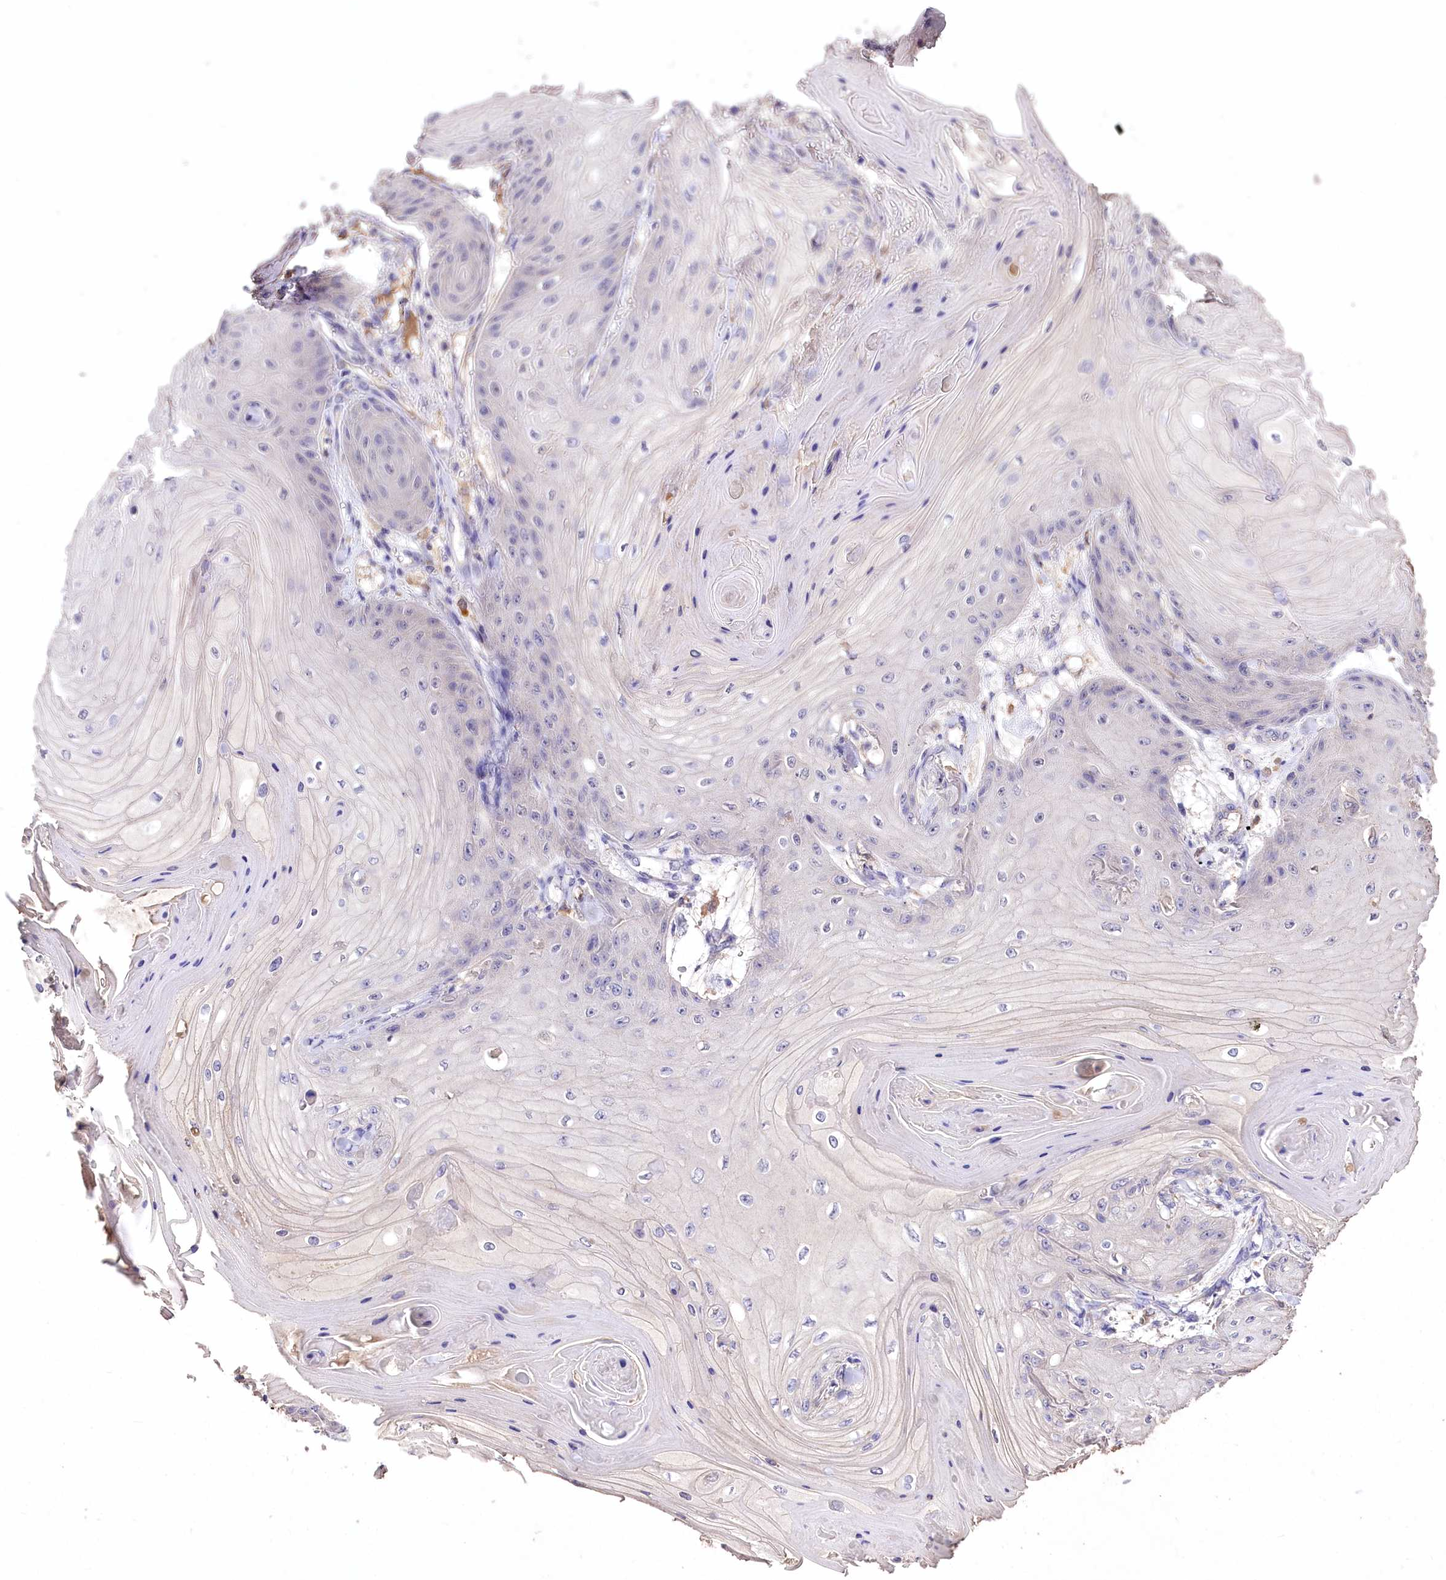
{"staining": {"intensity": "negative", "quantity": "none", "location": "none"}, "tissue": "skin cancer", "cell_type": "Tumor cells", "image_type": "cancer", "snomed": [{"axis": "morphology", "description": "Squamous cell carcinoma, NOS"}, {"axis": "topography", "description": "Skin"}], "caption": "Immunohistochemistry (IHC) of skin cancer (squamous cell carcinoma) displays no staining in tumor cells. Brightfield microscopy of immunohistochemistry stained with DAB (3,3'-diaminobenzidine) (brown) and hematoxylin (blue), captured at high magnification.", "gene": "PCYOX1L", "patient": {"sex": "male", "age": 74}}